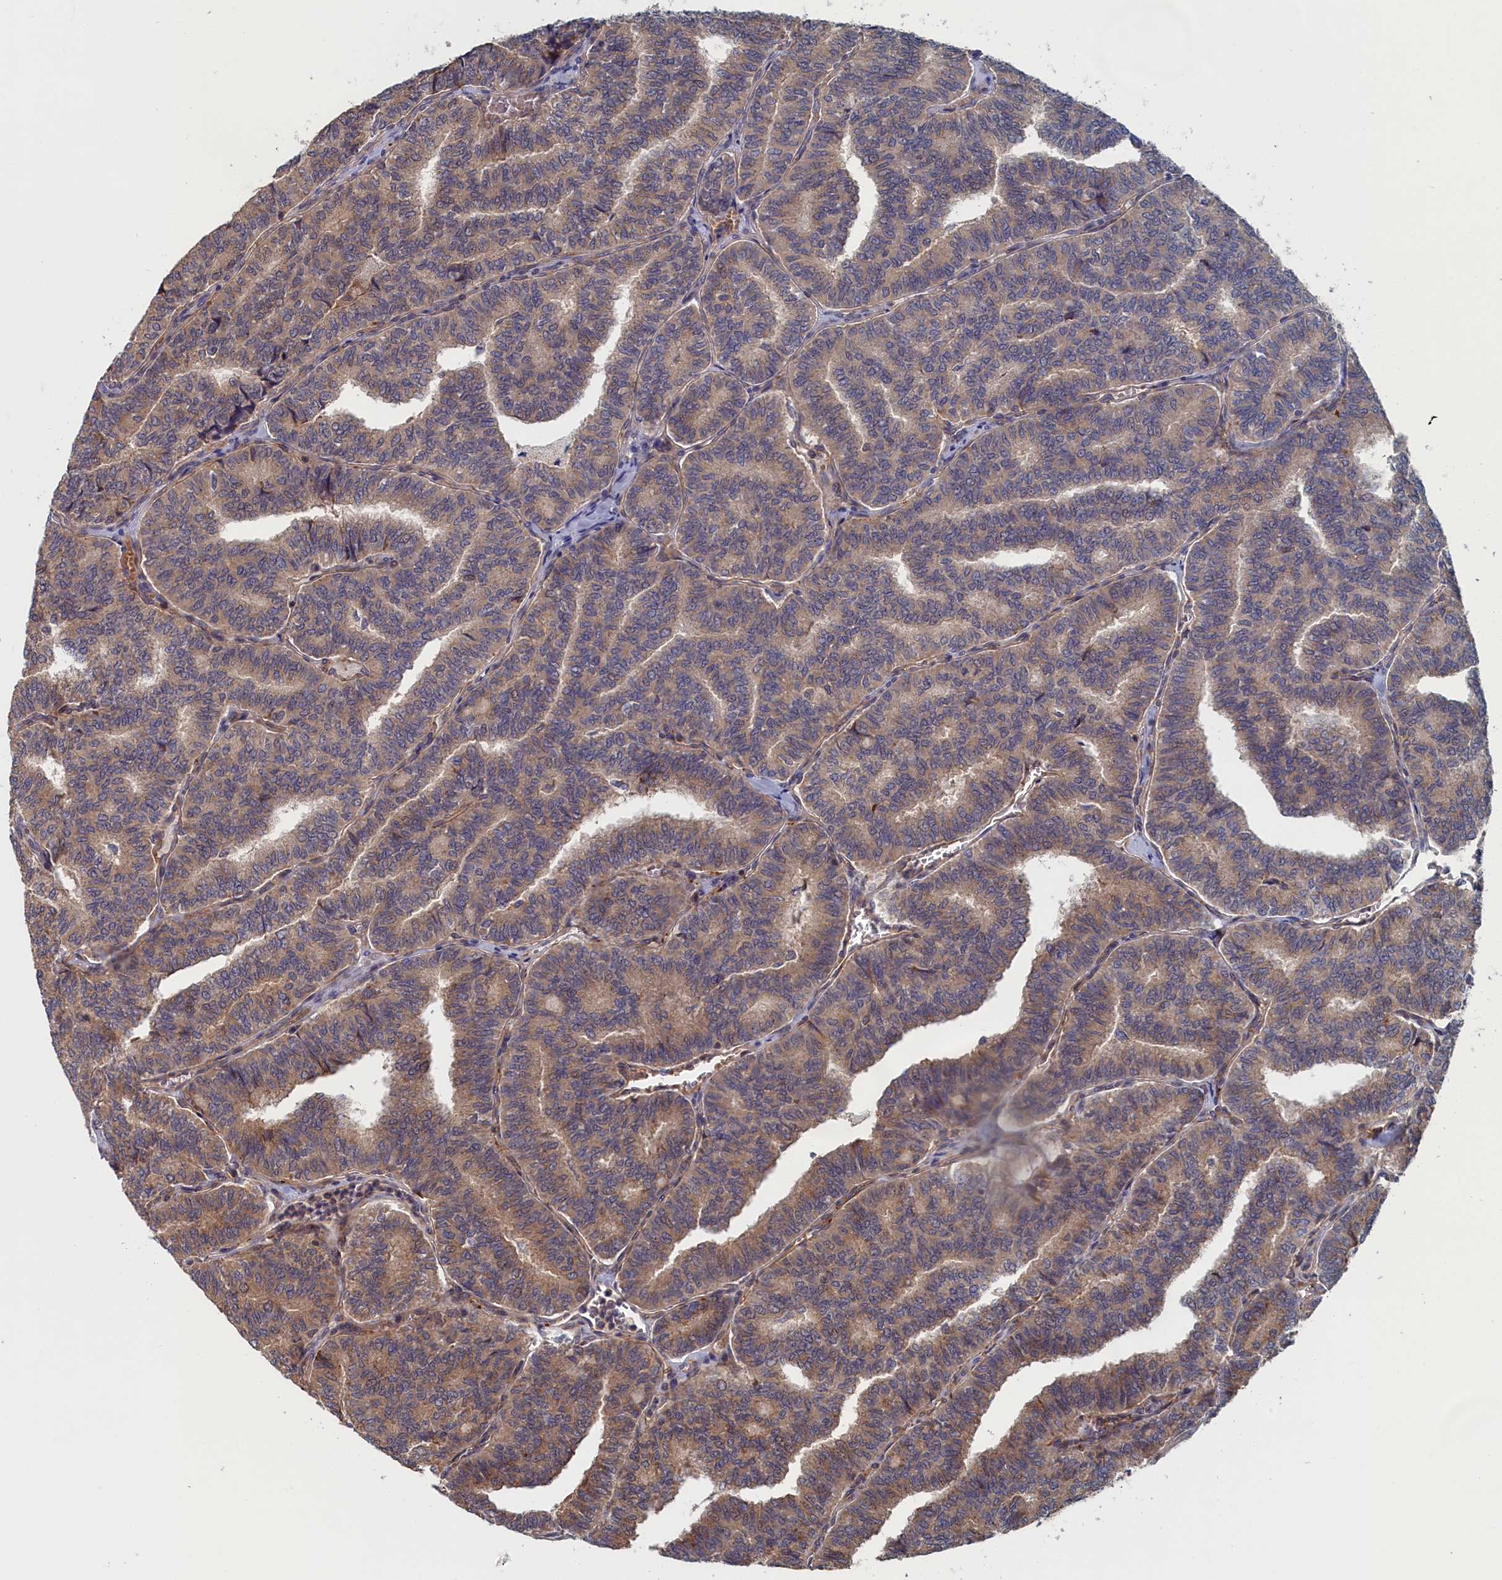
{"staining": {"intensity": "weak", "quantity": "25%-75%", "location": "cytoplasmic/membranous"}, "tissue": "thyroid cancer", "cell_type": "Tumor cells", "image_type": "cancer", "snomed": [{"axis": "morphology", "description": "Papillary adenocarcinoma, NOS"}, {"axis": "topography", "description": "Thyroid gland"}], "caption": "Protein staining of thyroid cancer (papillary adenocarcinoma) tissue shows weak cytoplasmic/membranous positivity in about 25%-75% of tumor cells. (Stains: DAB in brown, nuclei in blue, Microscopy: brightfield microscopy at high magnification).", "gene": "TRAPPC2L", "patient": {"sex": "female", "age": 35}}